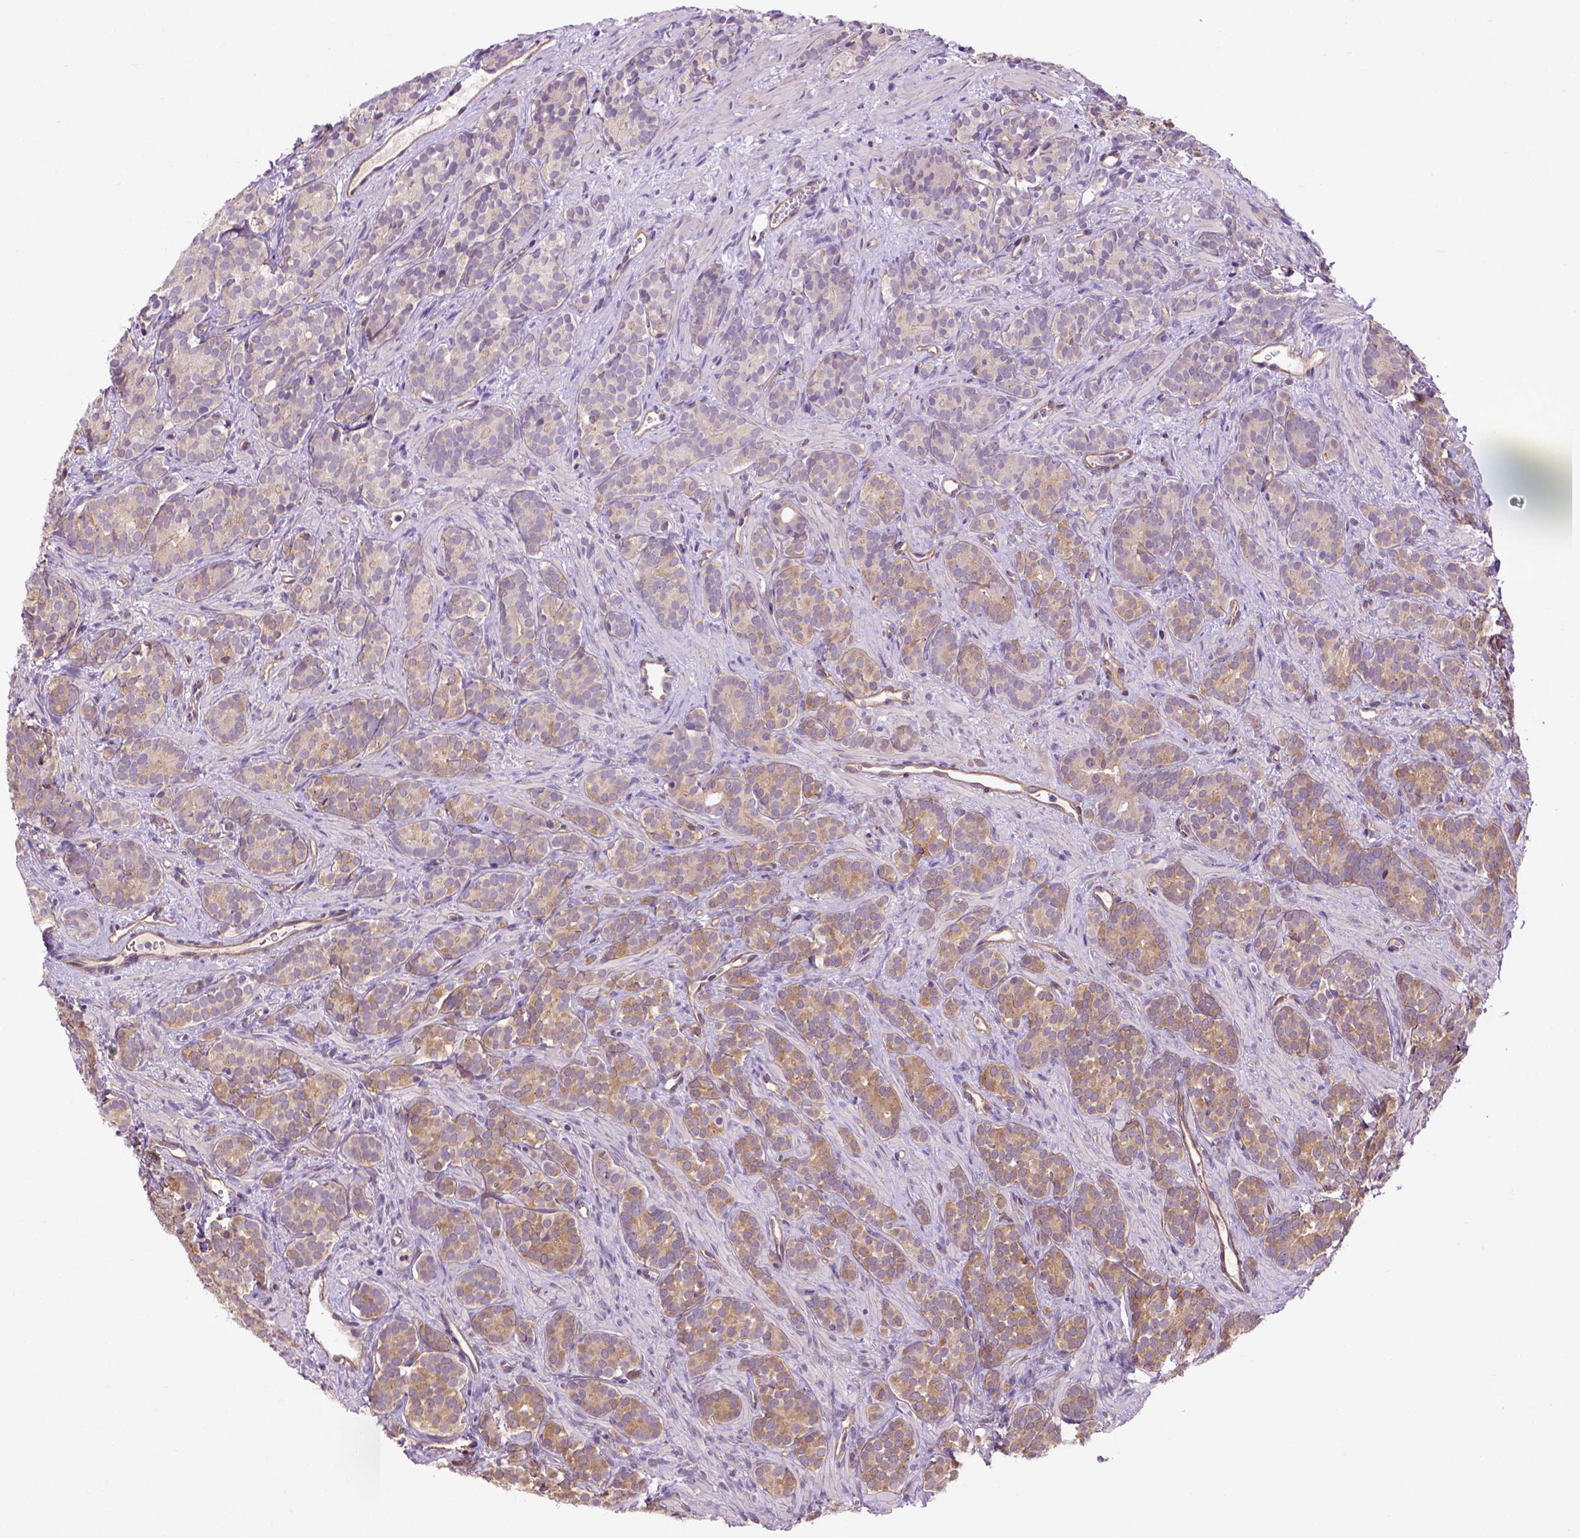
{"staining": {"intensity": "moderate", "quantity": ">75%", "location": "cytoplasmic/membranous"}, "tissue": "prostate cancer", "cell_type": "Tumor cells", "image_type": "cancer", "snomed": [{"axis": "morphology", "description": "Adenocarcinoma, High grade"}, {"axis": "topography", "description": "Prostate"}], "caption": "A micrograph showing moderate cytoplasmic/membranous expression in approximately >75% of tumor cells in prostate cancer (high-grade adenocarcinoma), as visualized by brown immunohistochemical staining.", "gene": "CASKIN2", "patient": {"sex": "male", "age": 84}}